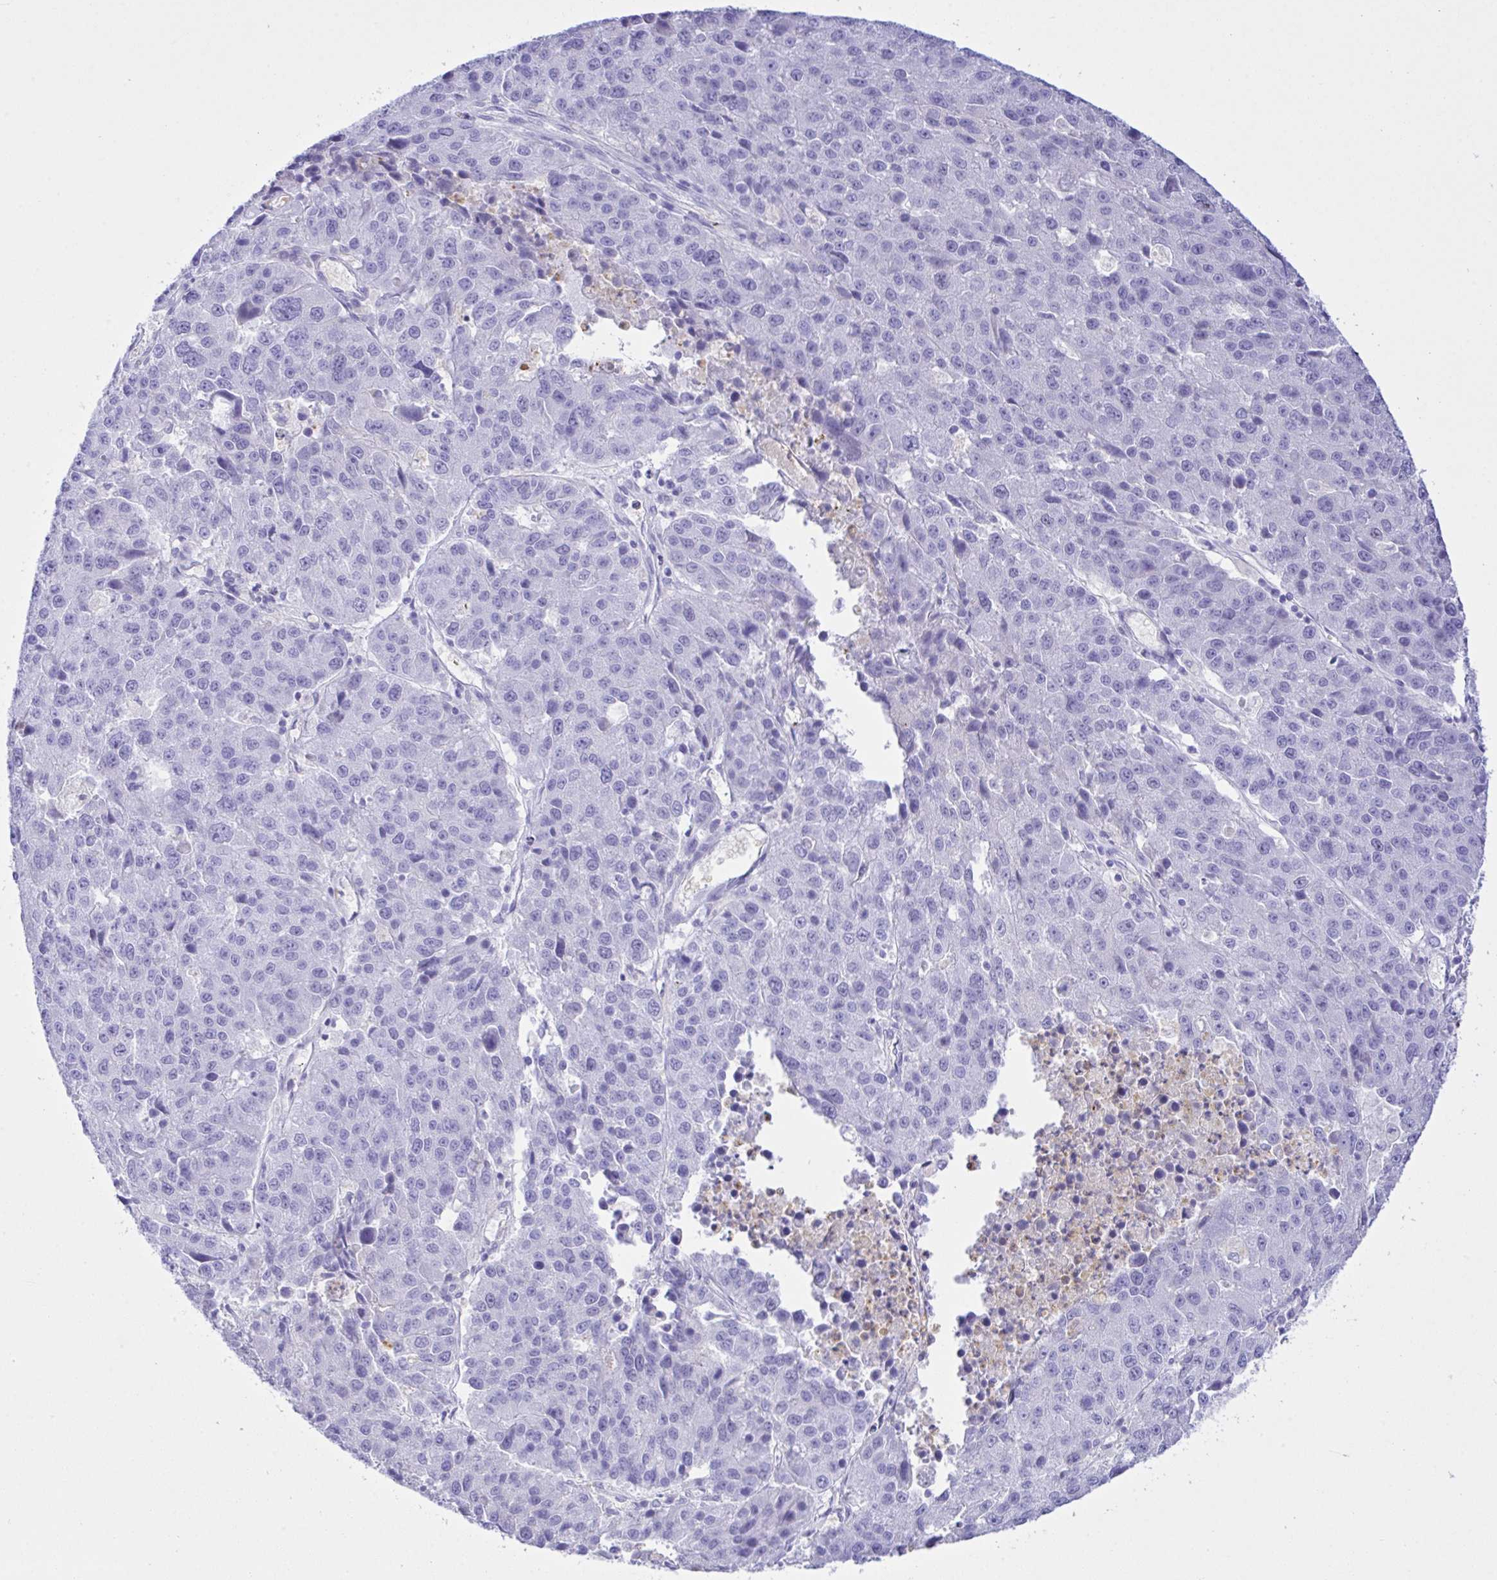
{"staining": {"intensity": "negative", "quantity": "none", "location": "none"}, "tissue": "stomach cancer", "cell_type": "Tumor cells", "image_type": "cancer", "snomed": [{"axis": "morphology", "description": "Adenocarcinoma, NOS"}, {"axis": "topography", "description": "Stomach"}], "caption": "The immunohistochemistry (IHC) micrograph has no significant staining in tumor cells of stomach cancer (adenocarcinoma) tissue.", "gene": "ZNF221", "patient": {"sex": "male", "age": 71}}